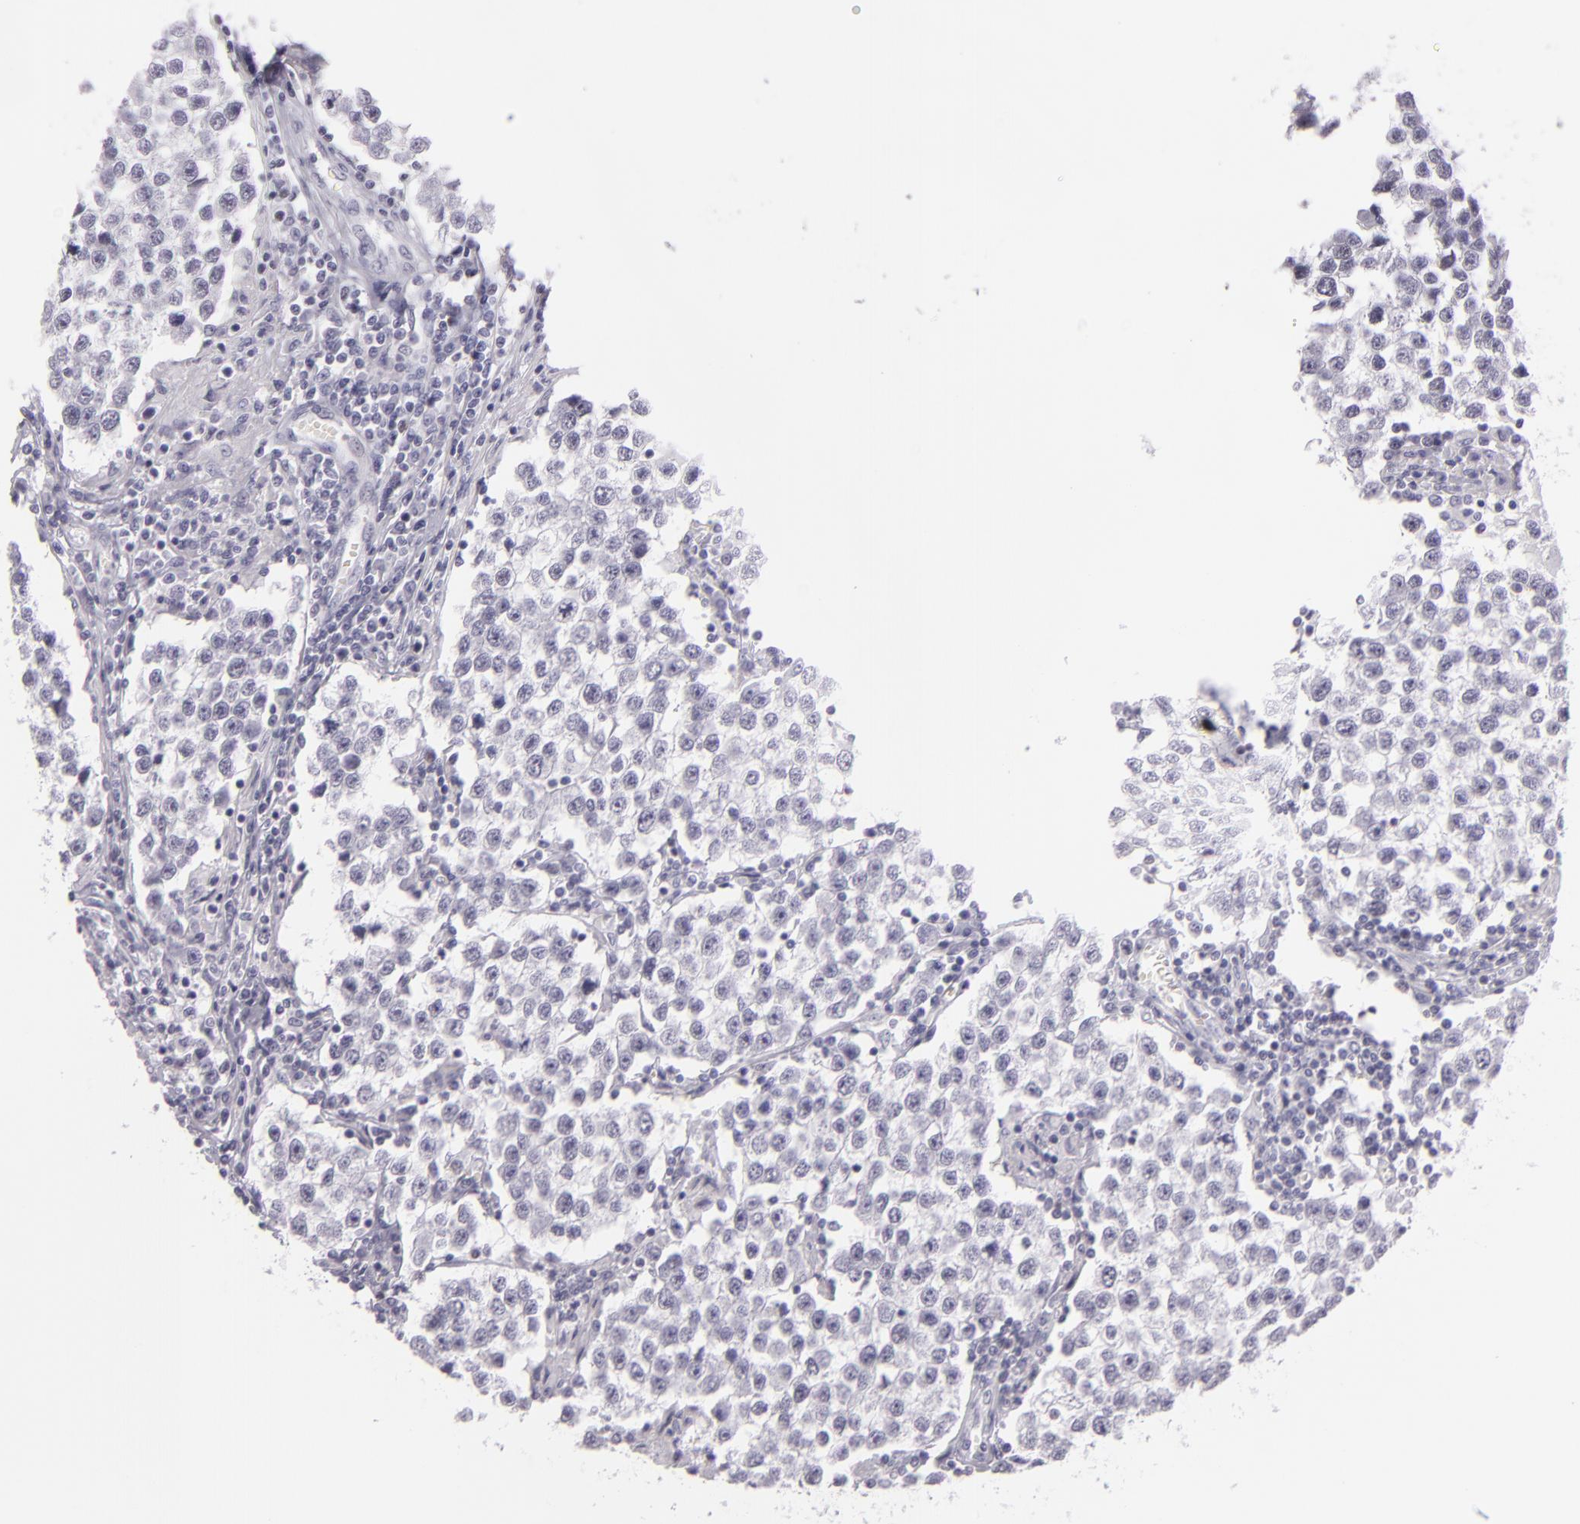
{"staining": {"intensity": "negative", "quantity": "none", "location": "none"}, "tissue": "testis cancer", "cell_type": "Tumor cells", "image_type": "cancer", "snomed": [{"axis": "morphology", "description": "Seminoma, NOS"}, {"axis": "topography", "description": "Testis"}], "caption": "Tumor cells show no significant expression in testis cancer (seminoma). Brightfield microscopy of immunohistochemistry (IHC) stained with DAB (3,3'-diaminobenzidine) (brown) and hematoxylin (blue), captured at high magnification.", "gene": "MCM3", "patient": {"sex": "male", "age": 36}}